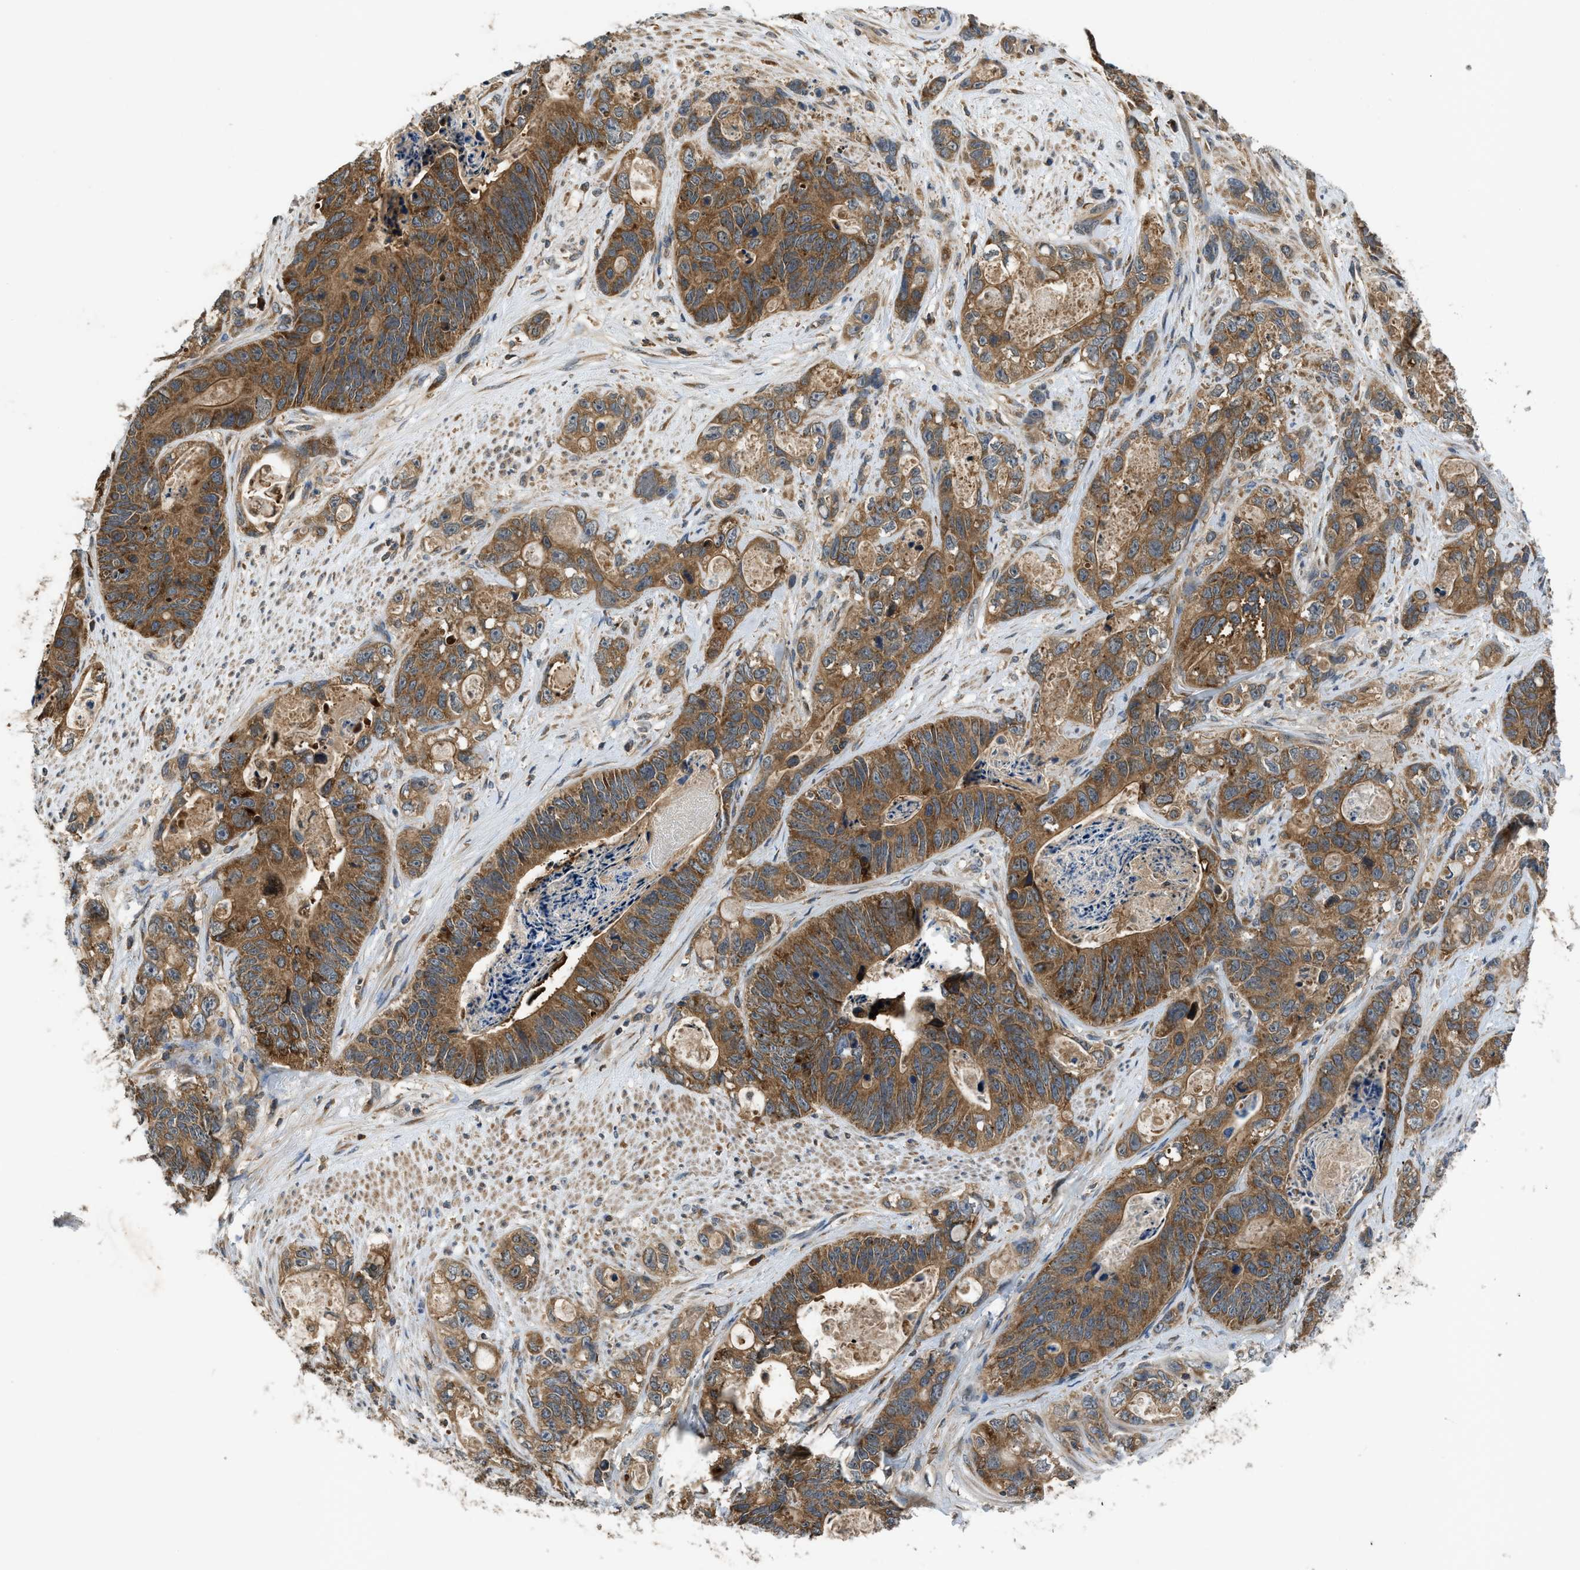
{"staining": {"intensity": "moderate", "quantity": ">75%", "location": "cytoplasmic/membranous"}, "tissue": "stomach cancer", "cell_type": "Tumor cells", "image_type": "cancer", "snomed": [{"axis": "morphology", "description": "Normal tissue, NOS"}, {"axis": "morphology", "description": "Adenocarcinoma, NOS"}, {"axis": "topography", "description": "Stomach"}], "caption": "Human stomach cancer stained with a protein marker shows moderate staining in tumor cells.", "gene": "PAFAH2", "patient": {"sex": "female", "age": 89}}